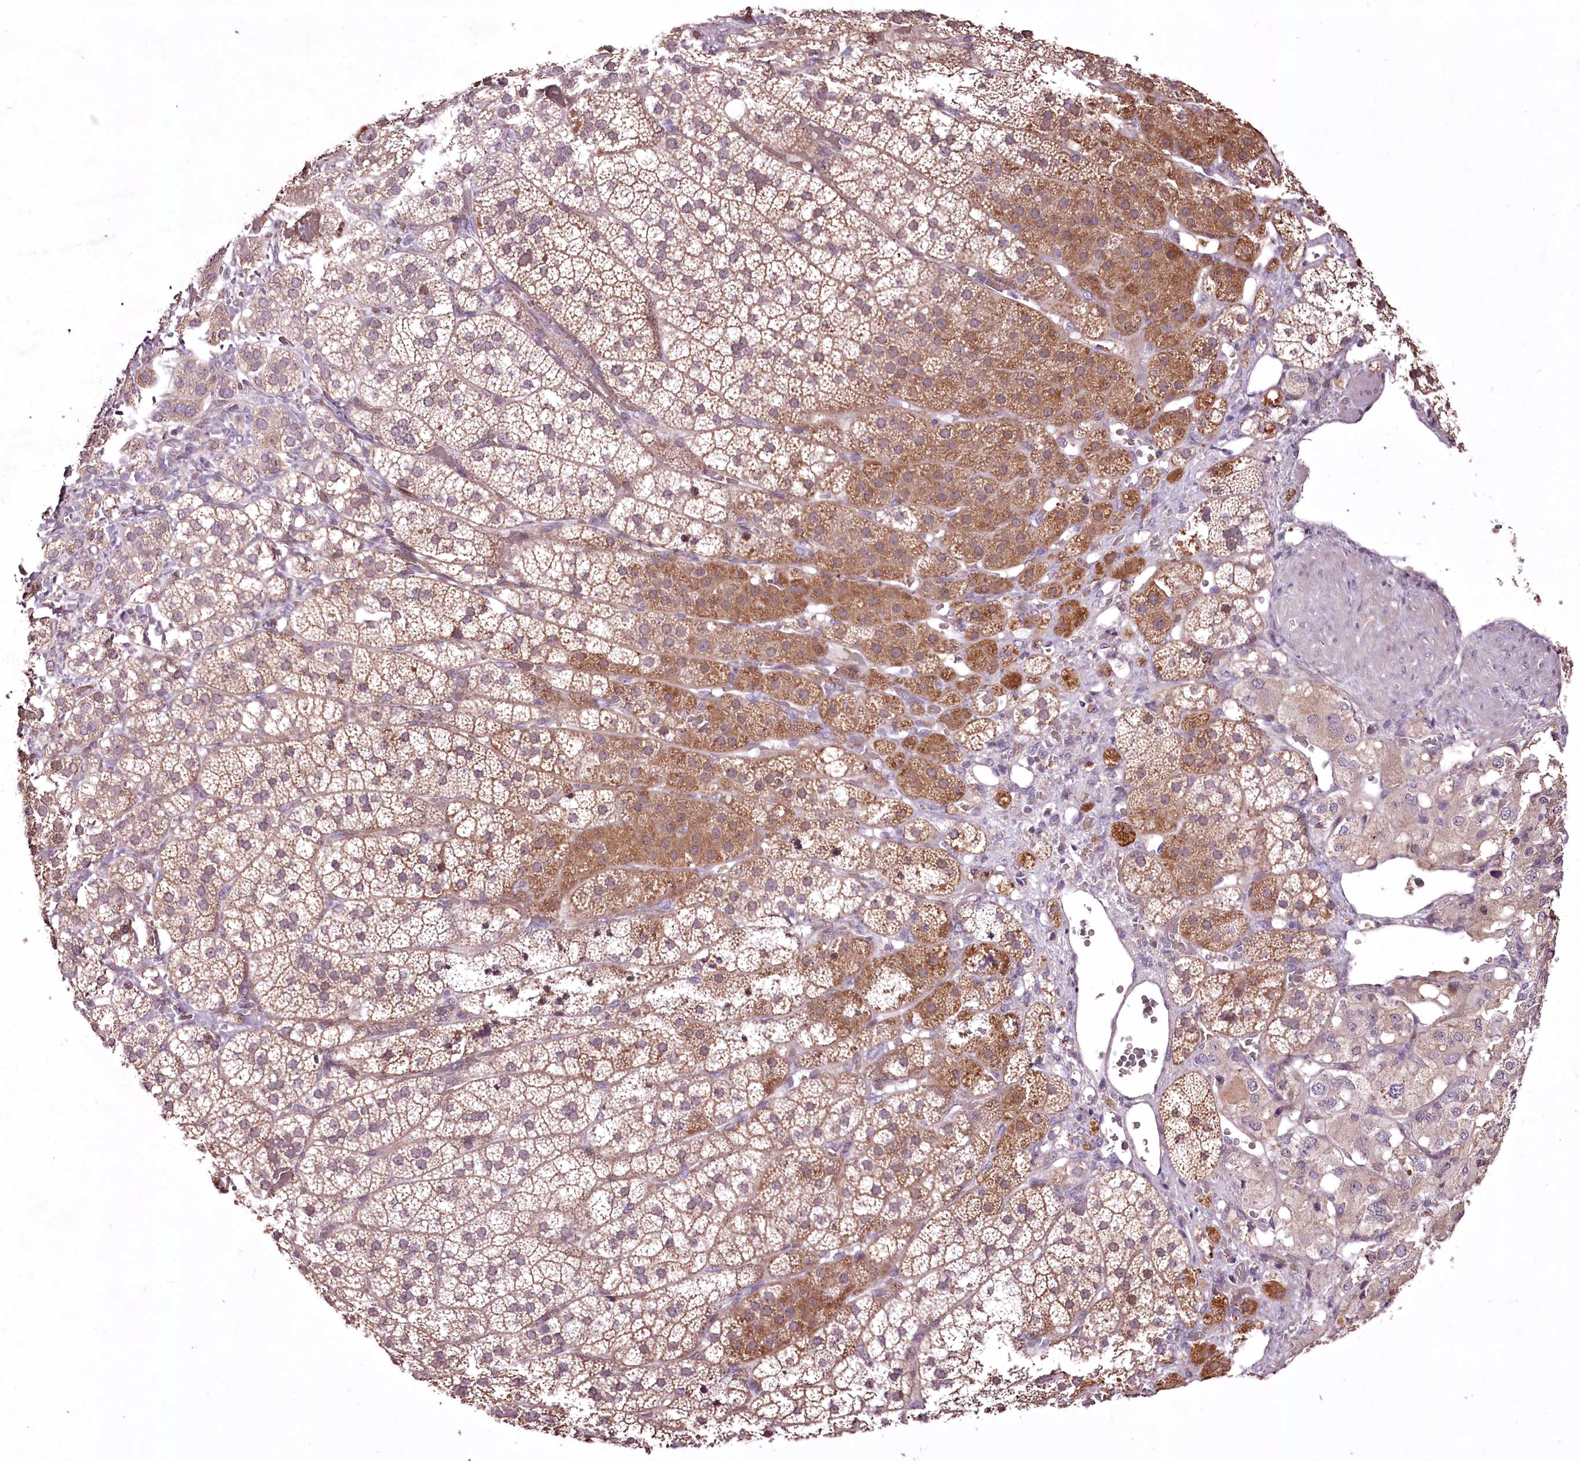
{"staining": {"intensity": "moderate", "quantity": "25%-75%", "location": "cytoplasmic/membranous"}, "tissue": "adrenal gland", "cell_type": "Glandular cells", "image_type": "normal", "snomed": [{"axis": "morphology", "description": "Normal tissue, NOS"}, {"axis": "topography", "description": "Adrenal gland"}], "caption": "Protein staining of unremarkable adrenal gland reveals moderate cytoplasmic/membranous staining in approximately 25%-75% of glandular cells.", "gene": "ADRA1D", "patient": {"sex": "female", "age": 44}}